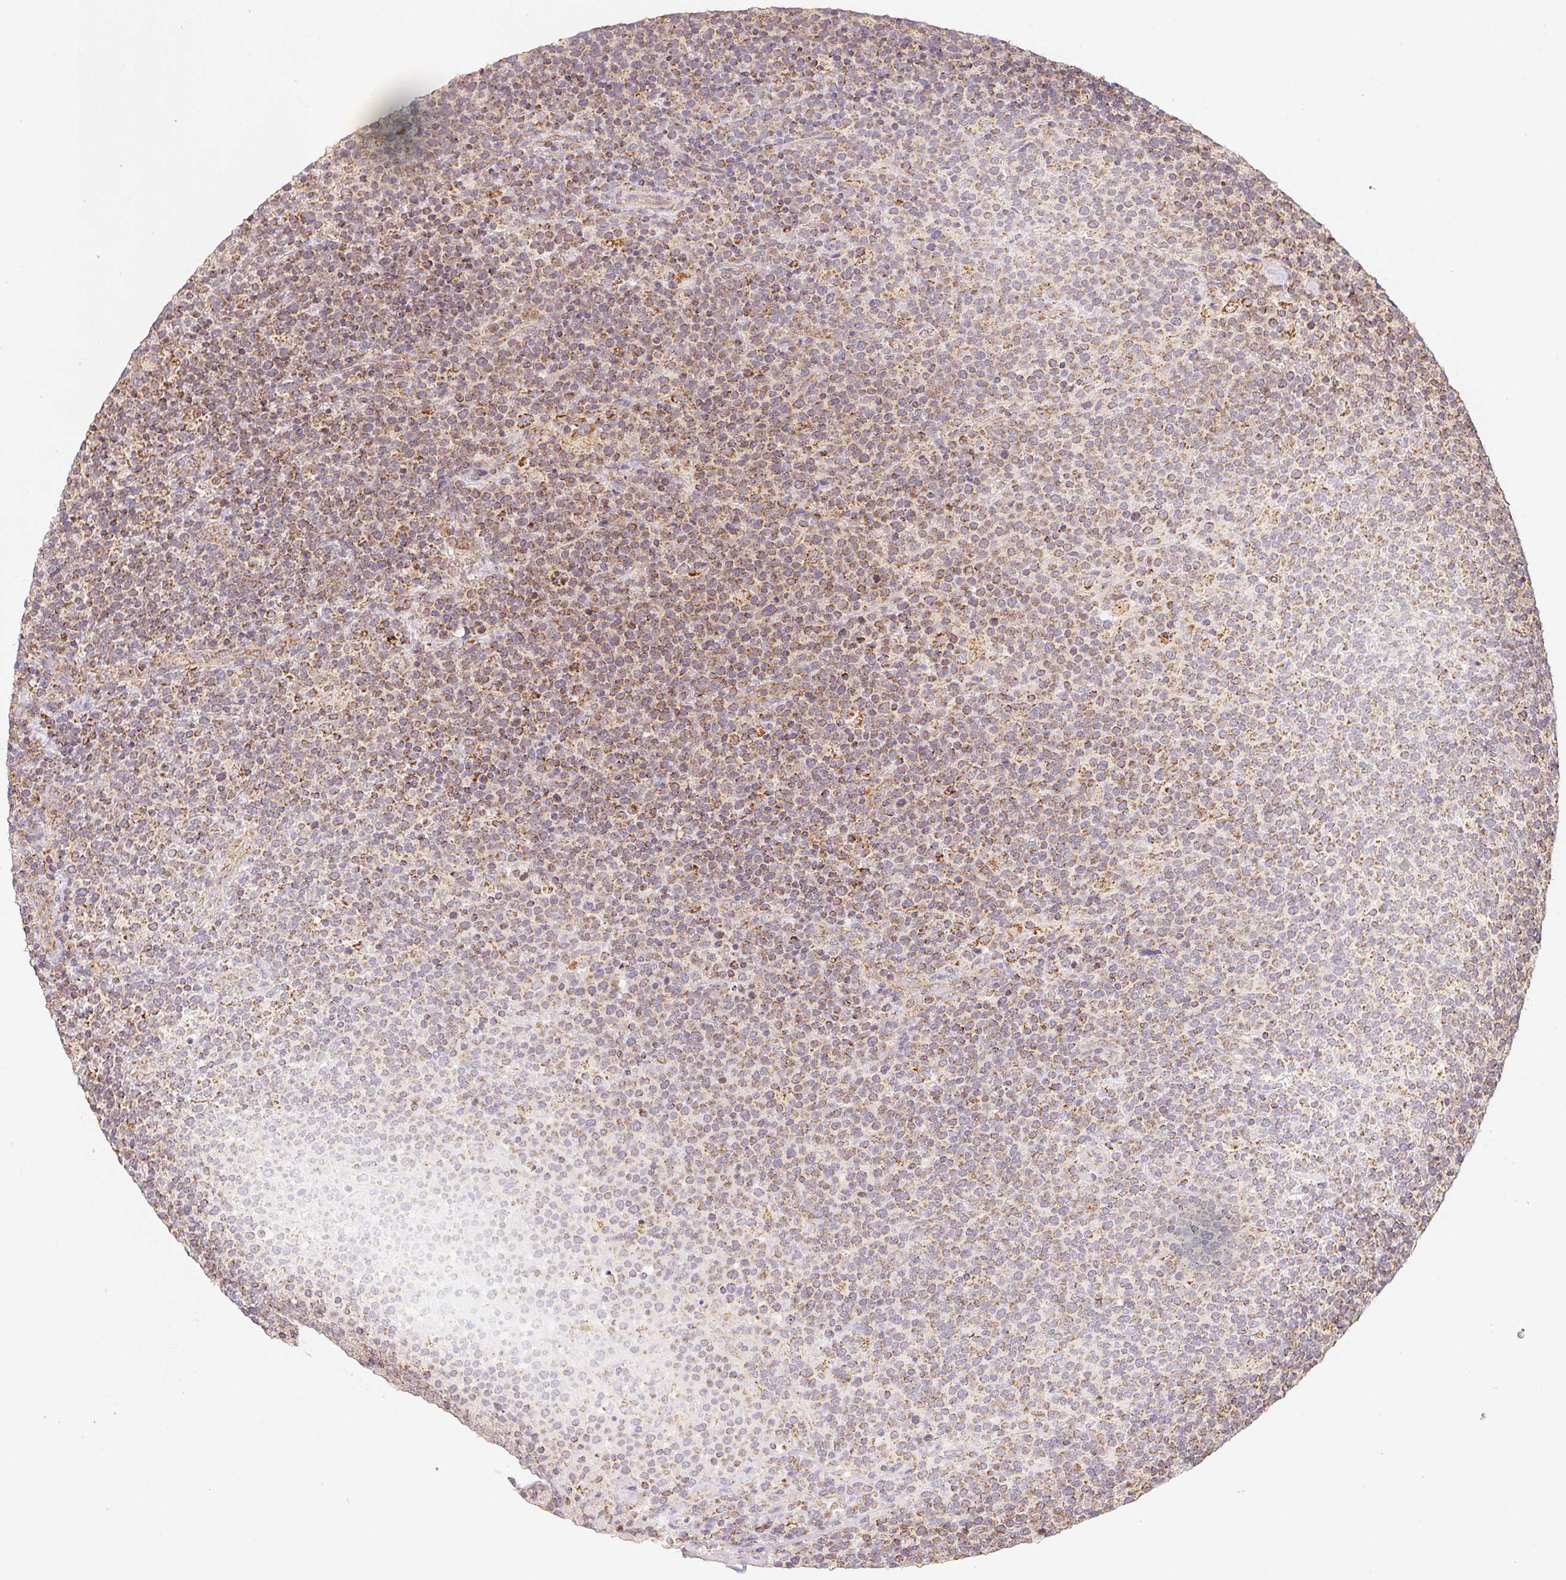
{"staining": {"intensity": "moderate", "quantity": "25%-75%", "location": "cytoplasmic/membranous"}, "tissue": "lymphoma", "cell_type": "Tumor cells", "image_type": "cancer", "snomed": [{"axis": "morphology", "description": "Malignant lymphoma, non-Hodgkin's type, High grade"}, {"axis": "topography", "description": "Lymph node"}], "caption": "Brown immunohistochemical staining in human lymphoma demonstrates moderate cytoplasmic/membranous staining in about 25%-75% of tumor cells.", "gene": "NDUFS6", "patient": {"sex": "male", "age": 61}}